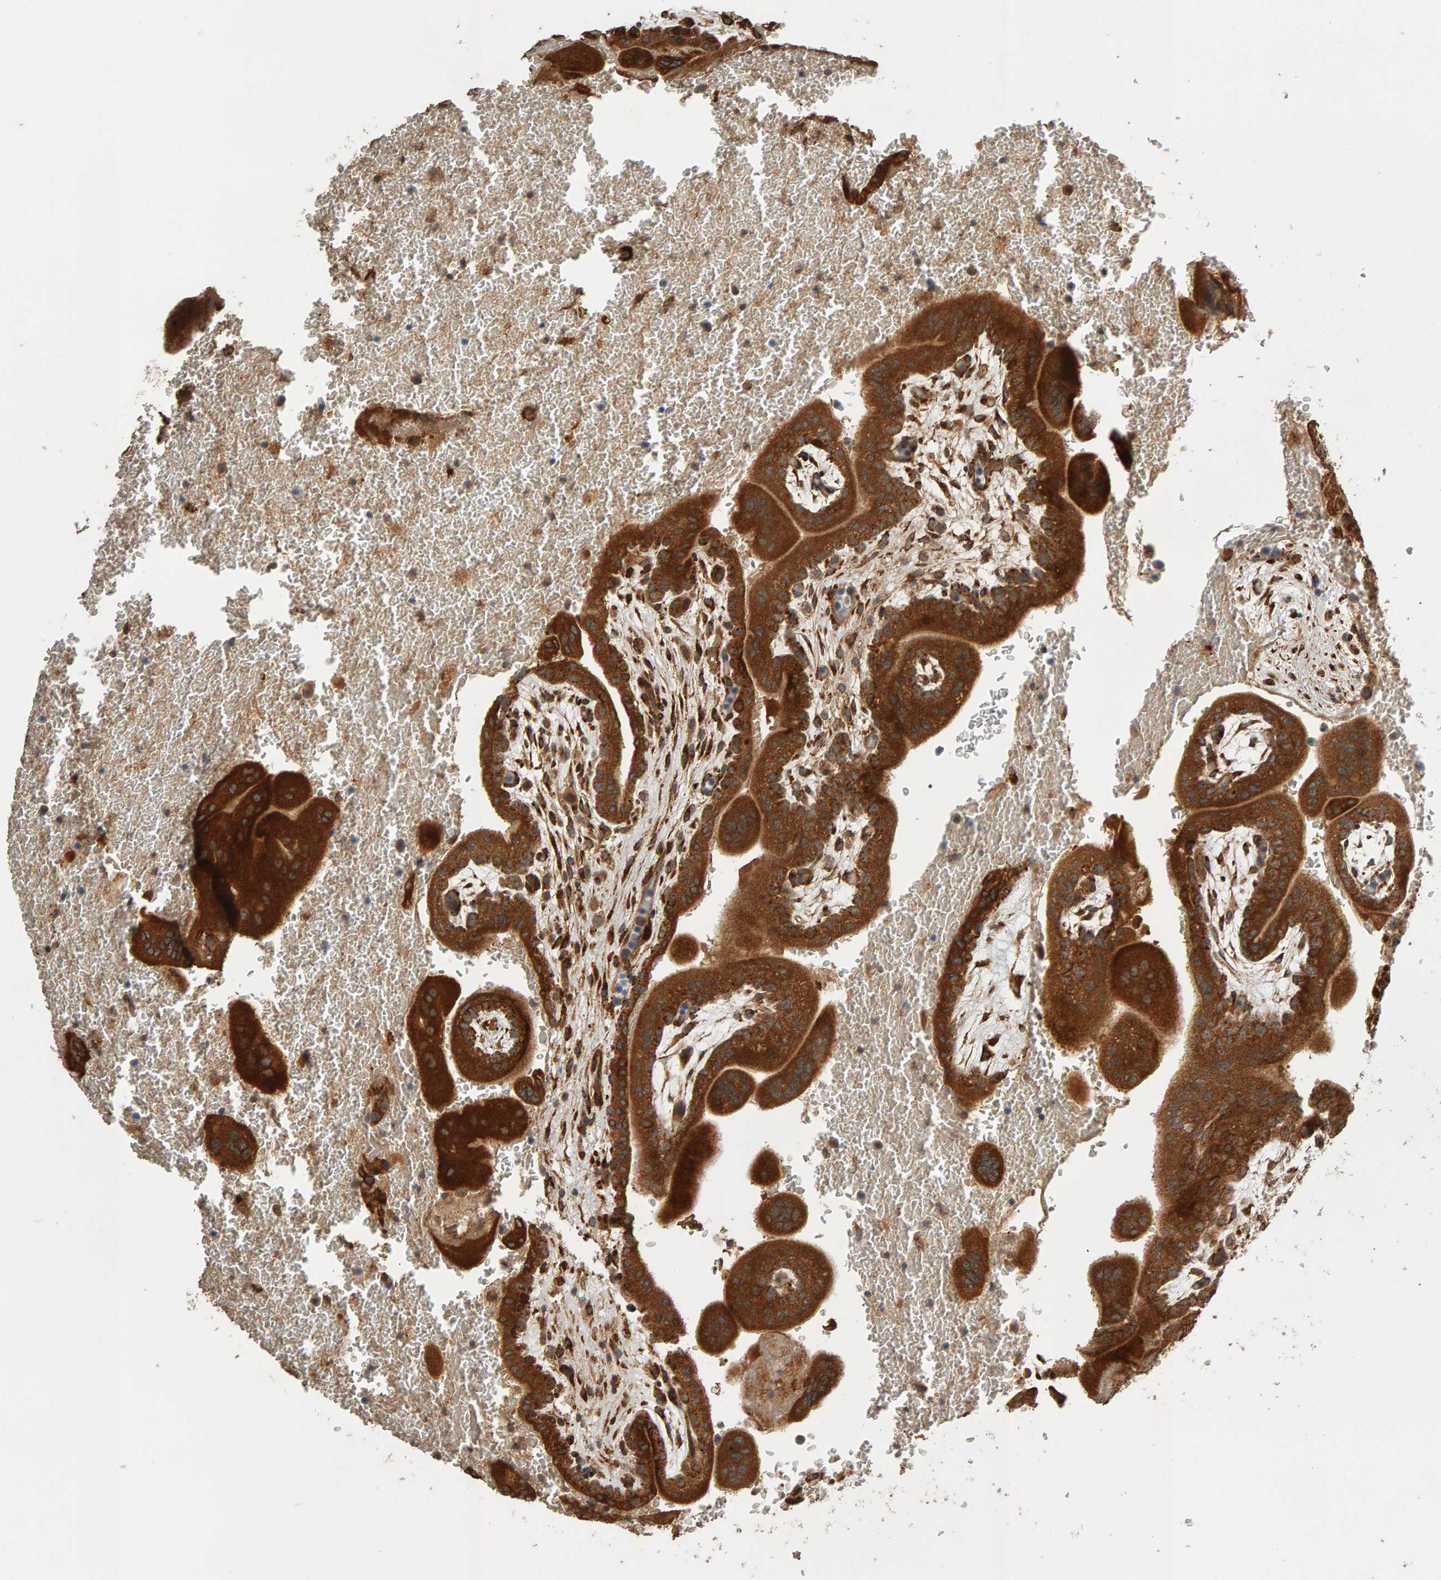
{"staining": {"intensity": "strong", "quantity": ">75%", "location": "cytoplasmic/membranous"}, "tissue": "placenta", "cell_type": "Trophoblastic cells", "image_type": "normal", "snomed": [{"axis": "morphology", "description": "Normal tissue, NOS"}, {"axis": "topography", "description": "Placenta"}], "caption": "A micrograph showing strong cytoplasmic/membranous expression in approximately >75% of trophoblastic cells in unremarkable placenta, as visualized by brown immunohistochemical staining.", "gene": "ZFAND1", "patient": {"sex": "female", "age": 35}}